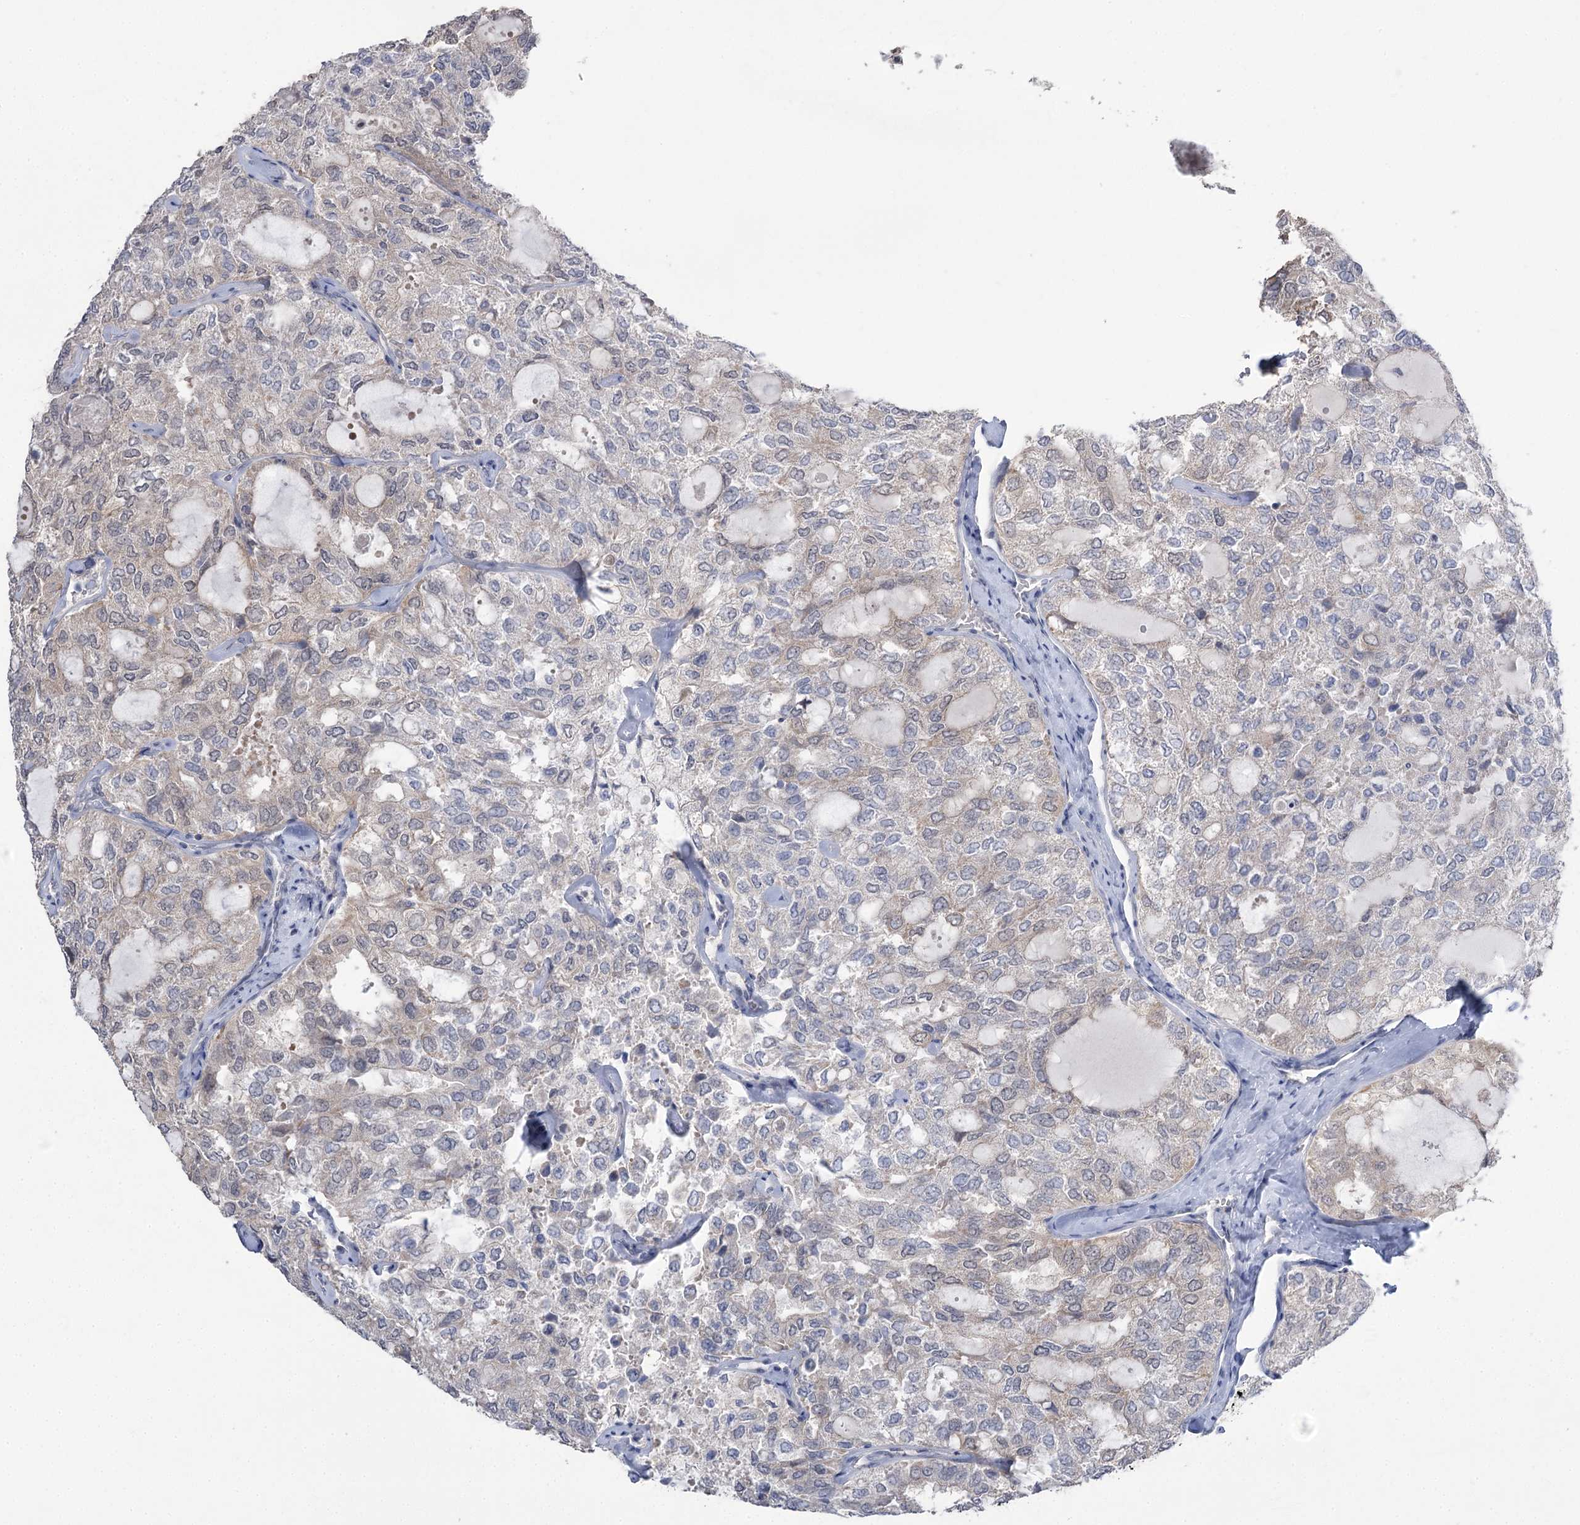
{"staining": {"intensity": "weak", "quantity": "<25%", "location": "cytoplasmic/membranous"}, "tissue": "thyroid cancer", "cell_type": "Tumor cells", "image_type": "cancer", "snomed": [{"axis": "morphology", "description": "Follicular adenoma carcinoma, NOS"}, {"axis": "topography", "description": "Thyroid gland"}], "caption": "Immunohistochemistry histopathology image of human thyroid cancer (follicular adenoma carcinoma) stained for a protein (brown), which displays no staining in tumor cells. Nuclei are stained in blue.", "gene": "PHYHIPL", "patient": {"sex": "male", "age": 75}}